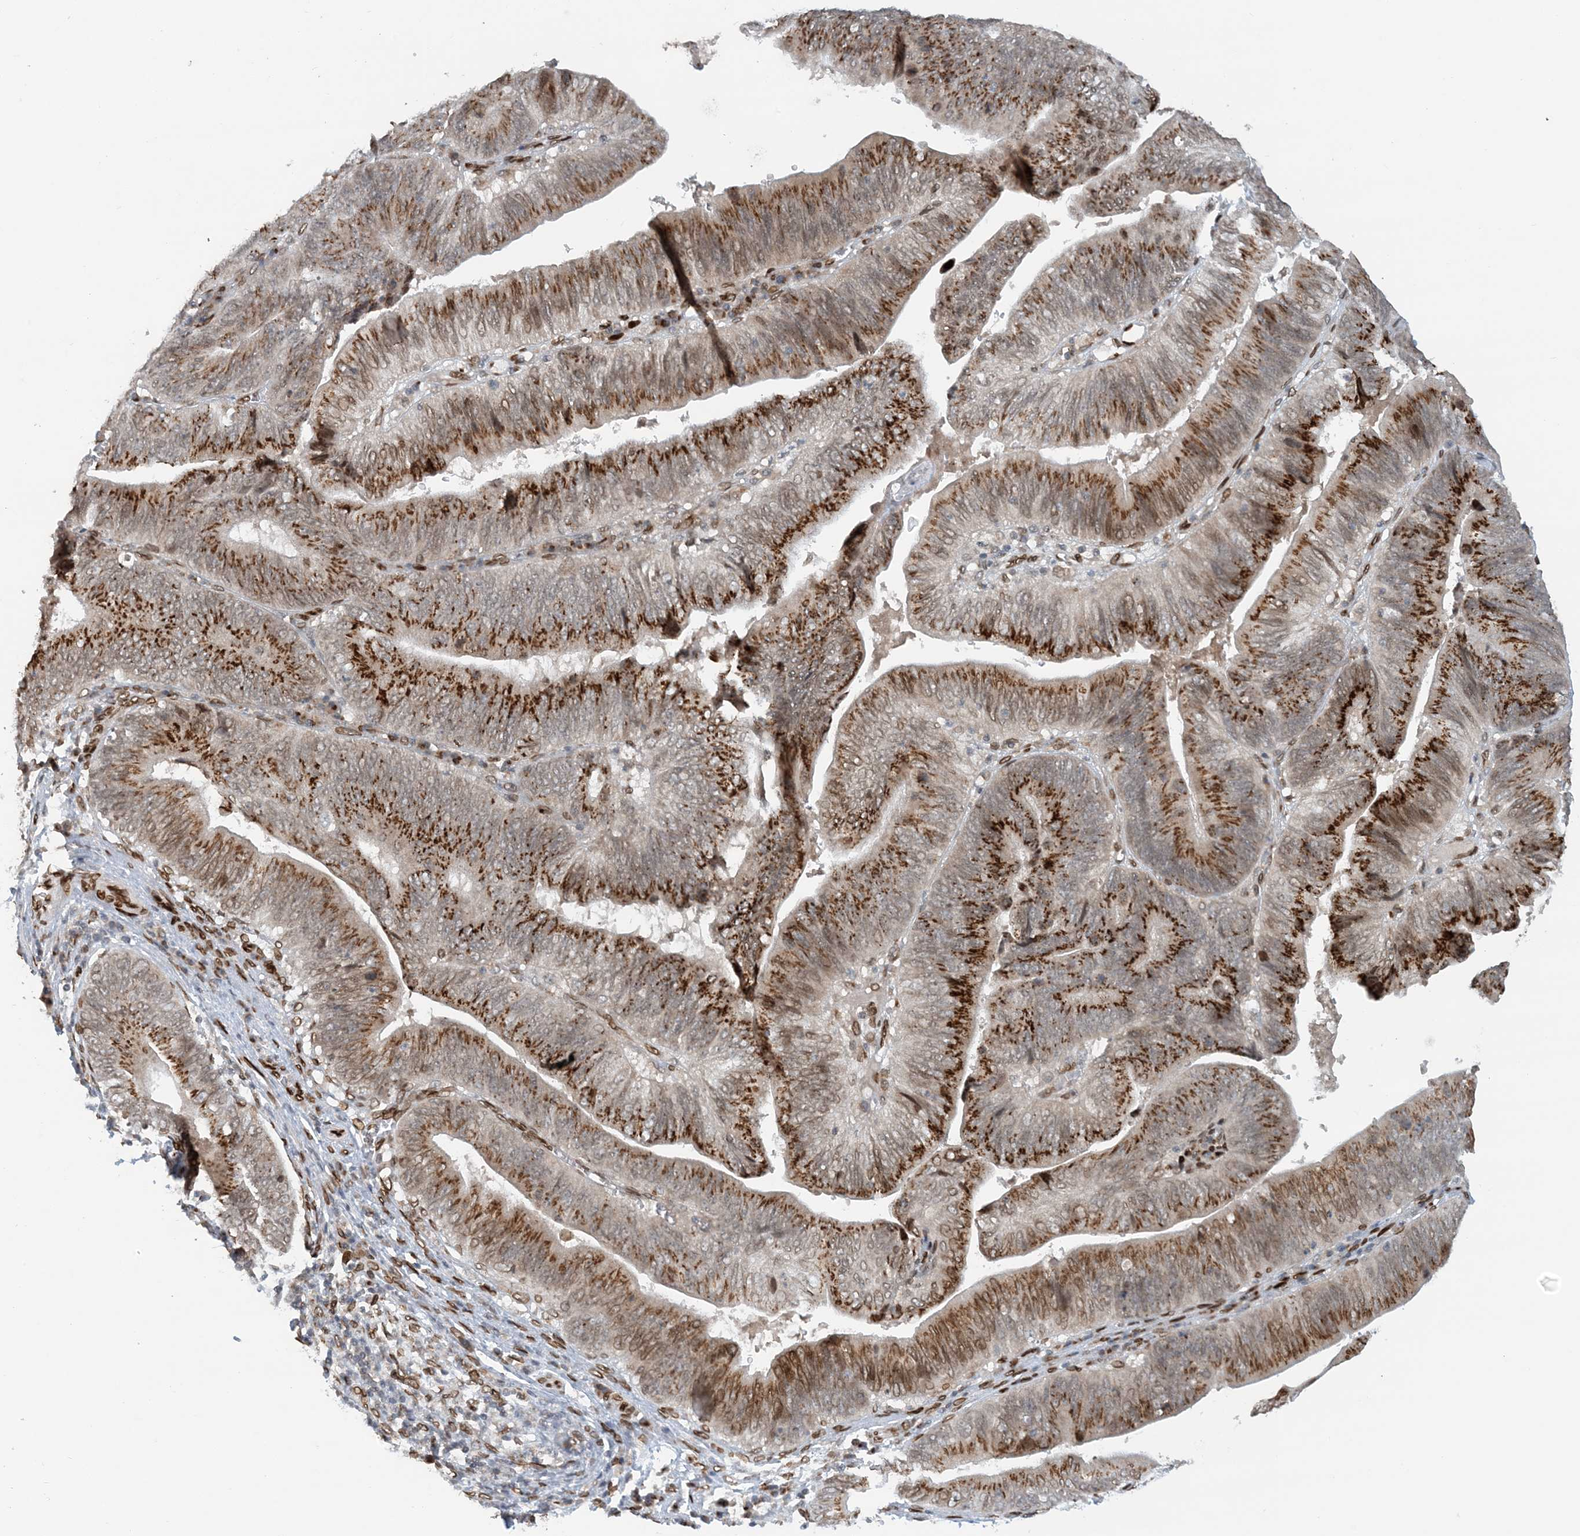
{"staining": {"intensity": "strong", "quantity": ">75%", "location": "cytoplasmic/membranous,nuclear"}, "tissue": "pancreatic cancer", "cell_type": "Tumor cells", "image_type": "cancer", "snomed": [{"axis": "morphology", "description": "Adenocarcinoma, NOS"}, {"axis": "topography", "description": "Pancreas"}], "caption": "Strong cytoplasmic/membranous and nuclear staining for a protein is present in approximately >75% of tumor cells of adenocarcinoma (pancreatic) using IHC.", "gene": "SLC35A2", "patient": {"sex": "male", "age": 63}}